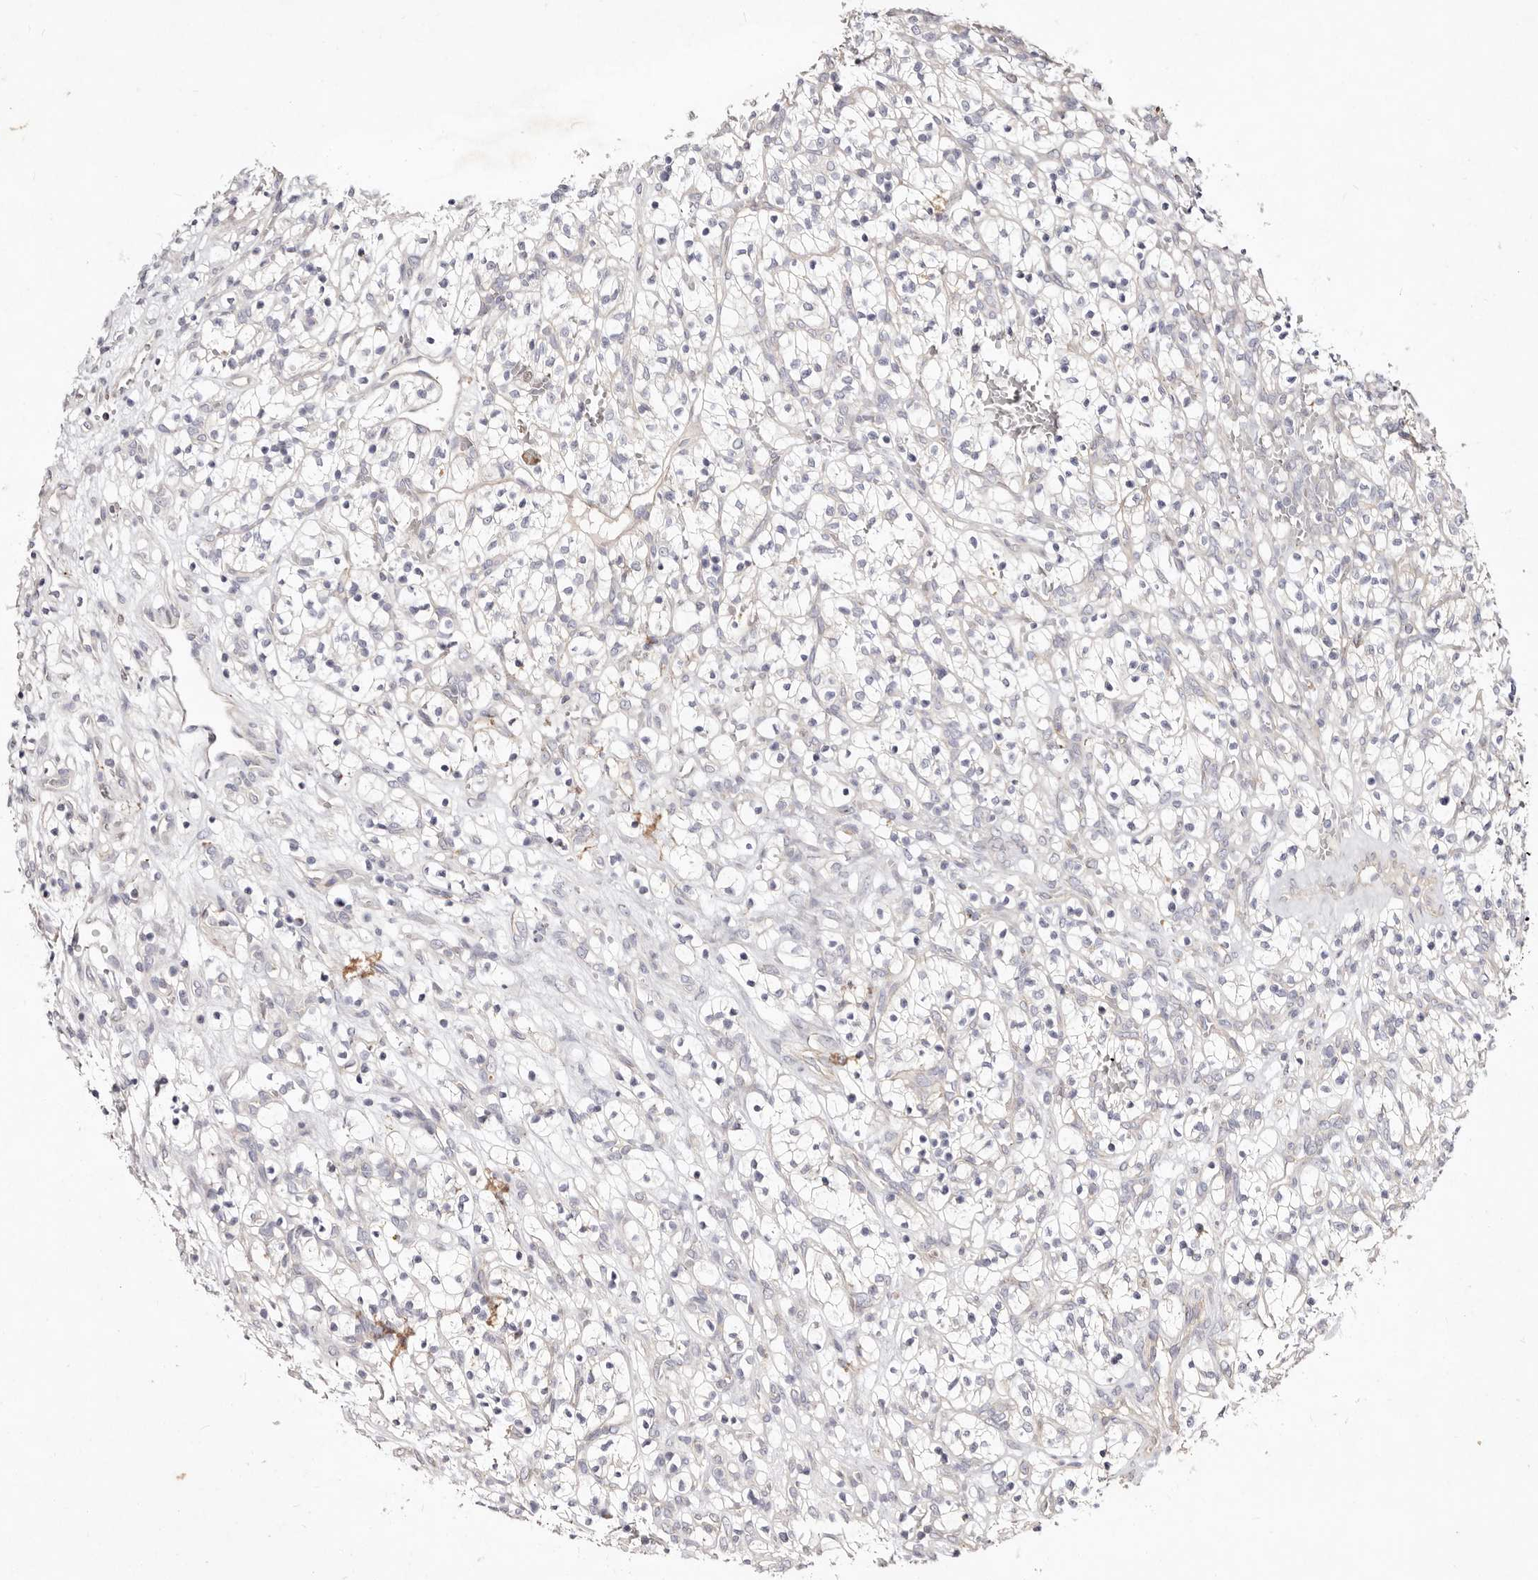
{"staining": {"intensity": "negative", "quantity": "none", "location": "none"}, "tissue": "renal cancer", "cell_type": "Tumor cells", "image_type": "cancer", "snomed": [{"axis": "morphology", "description": "Adenocarcinoma, NOS"}, {"axis": "topography", "description": "Kidney"}], "caption": "This is an IHC photomicrograph of human renal adenocarcinoma. There is no staining in tumor cells.", "gene": "SLC25A20", "patient": {"sex": "female", "age": 57}}